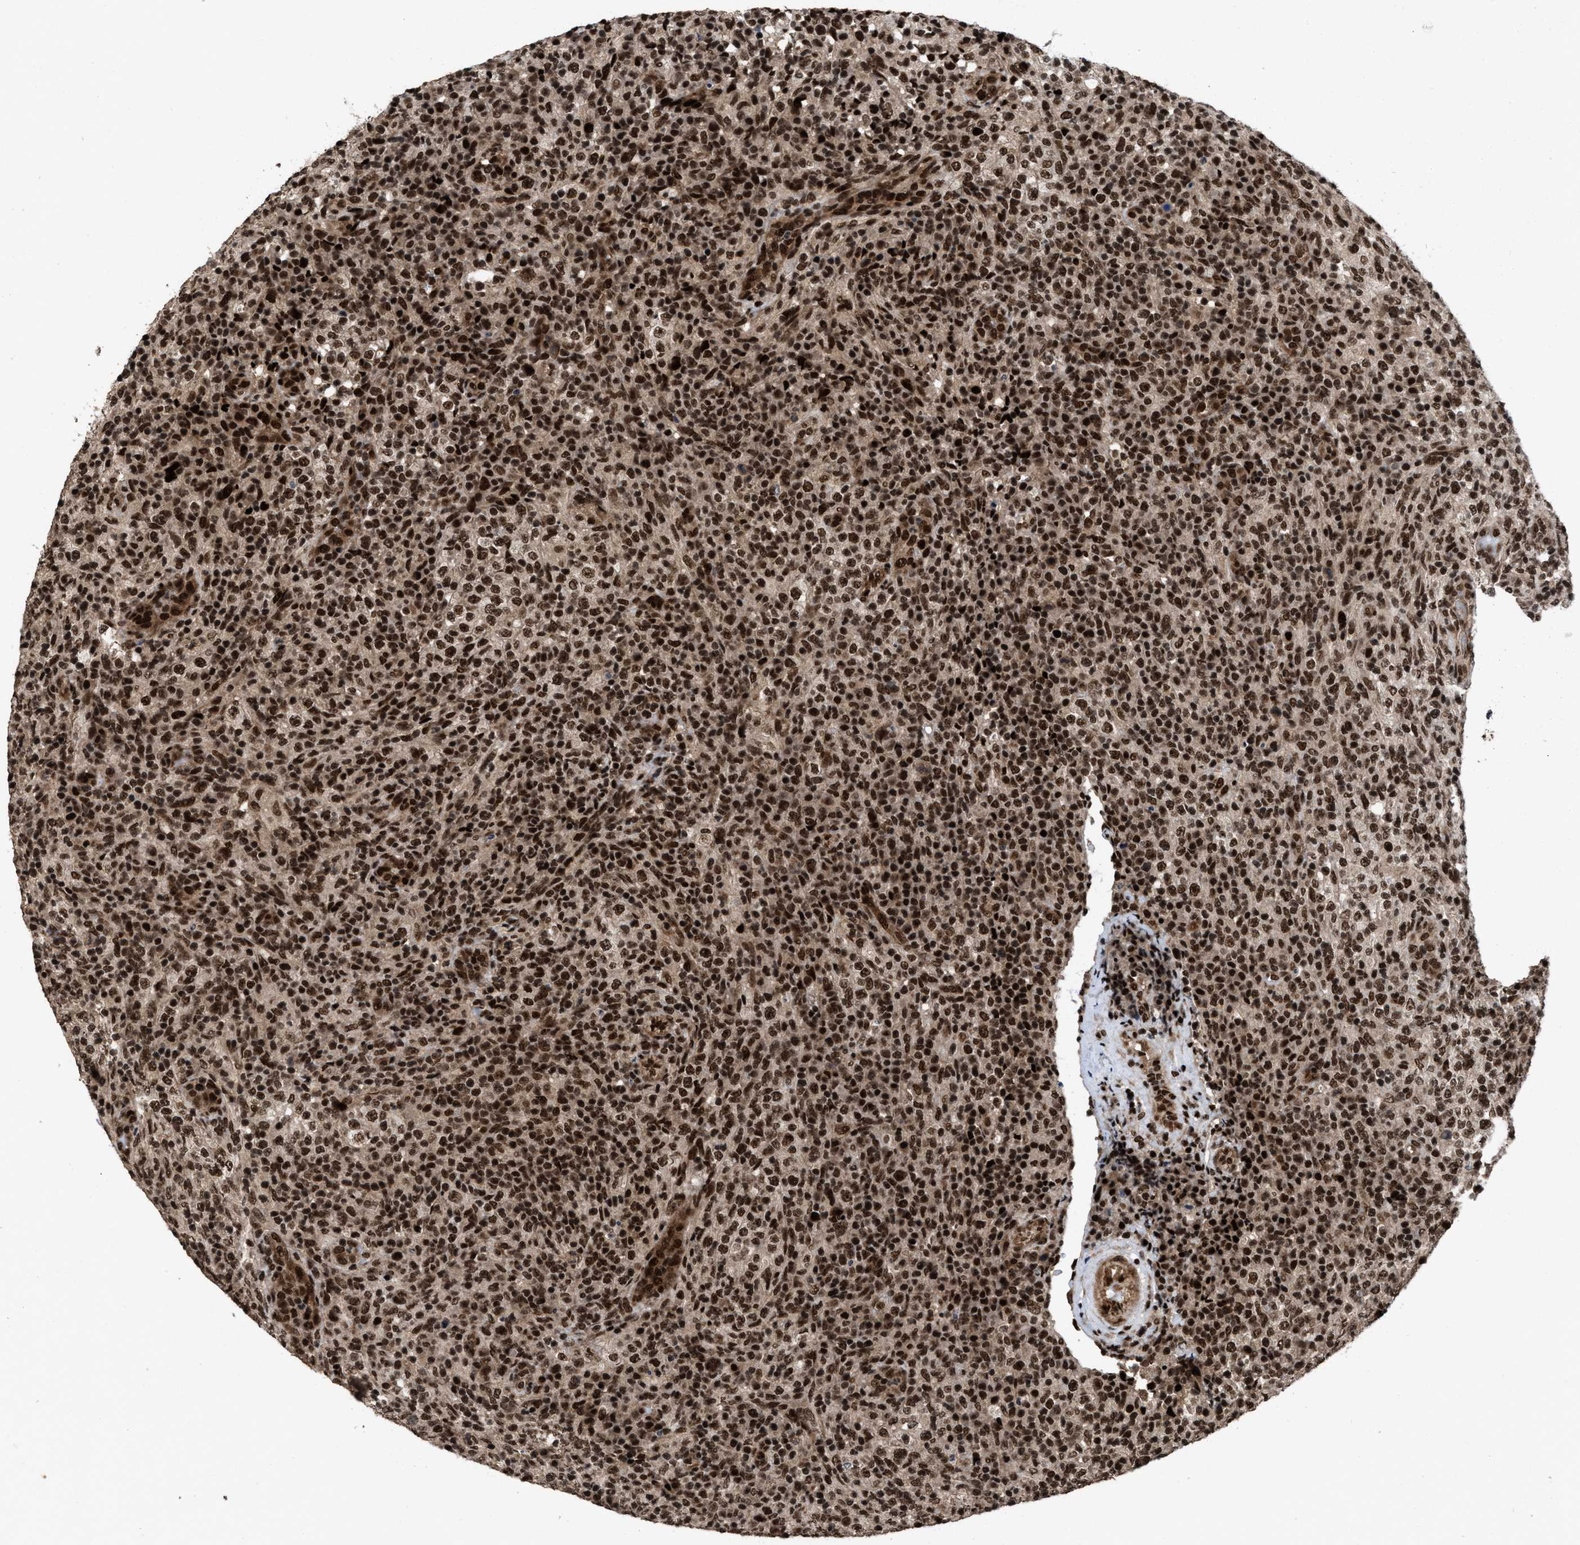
{"staining": {"intensity": "moderate", "quantity": ">75%", "location": "nuclear"}, "tissue": "lymphoma", "cell_type": "Tumor cells", "image_type": "cancer", "snomed": [{"axis": "morphology", "description": "Malignant lymphoma, non-Hodgkin's type, High grade"}, {"axis": "topography", "description": "Lymph node"}], "caption": "Tumor cells exhibit medium levels of moderate nuclear staining in approximately >75% of cells in lymphoma.", "gene": "WIZ", "patient": {"sex": "female", "age": 76}}